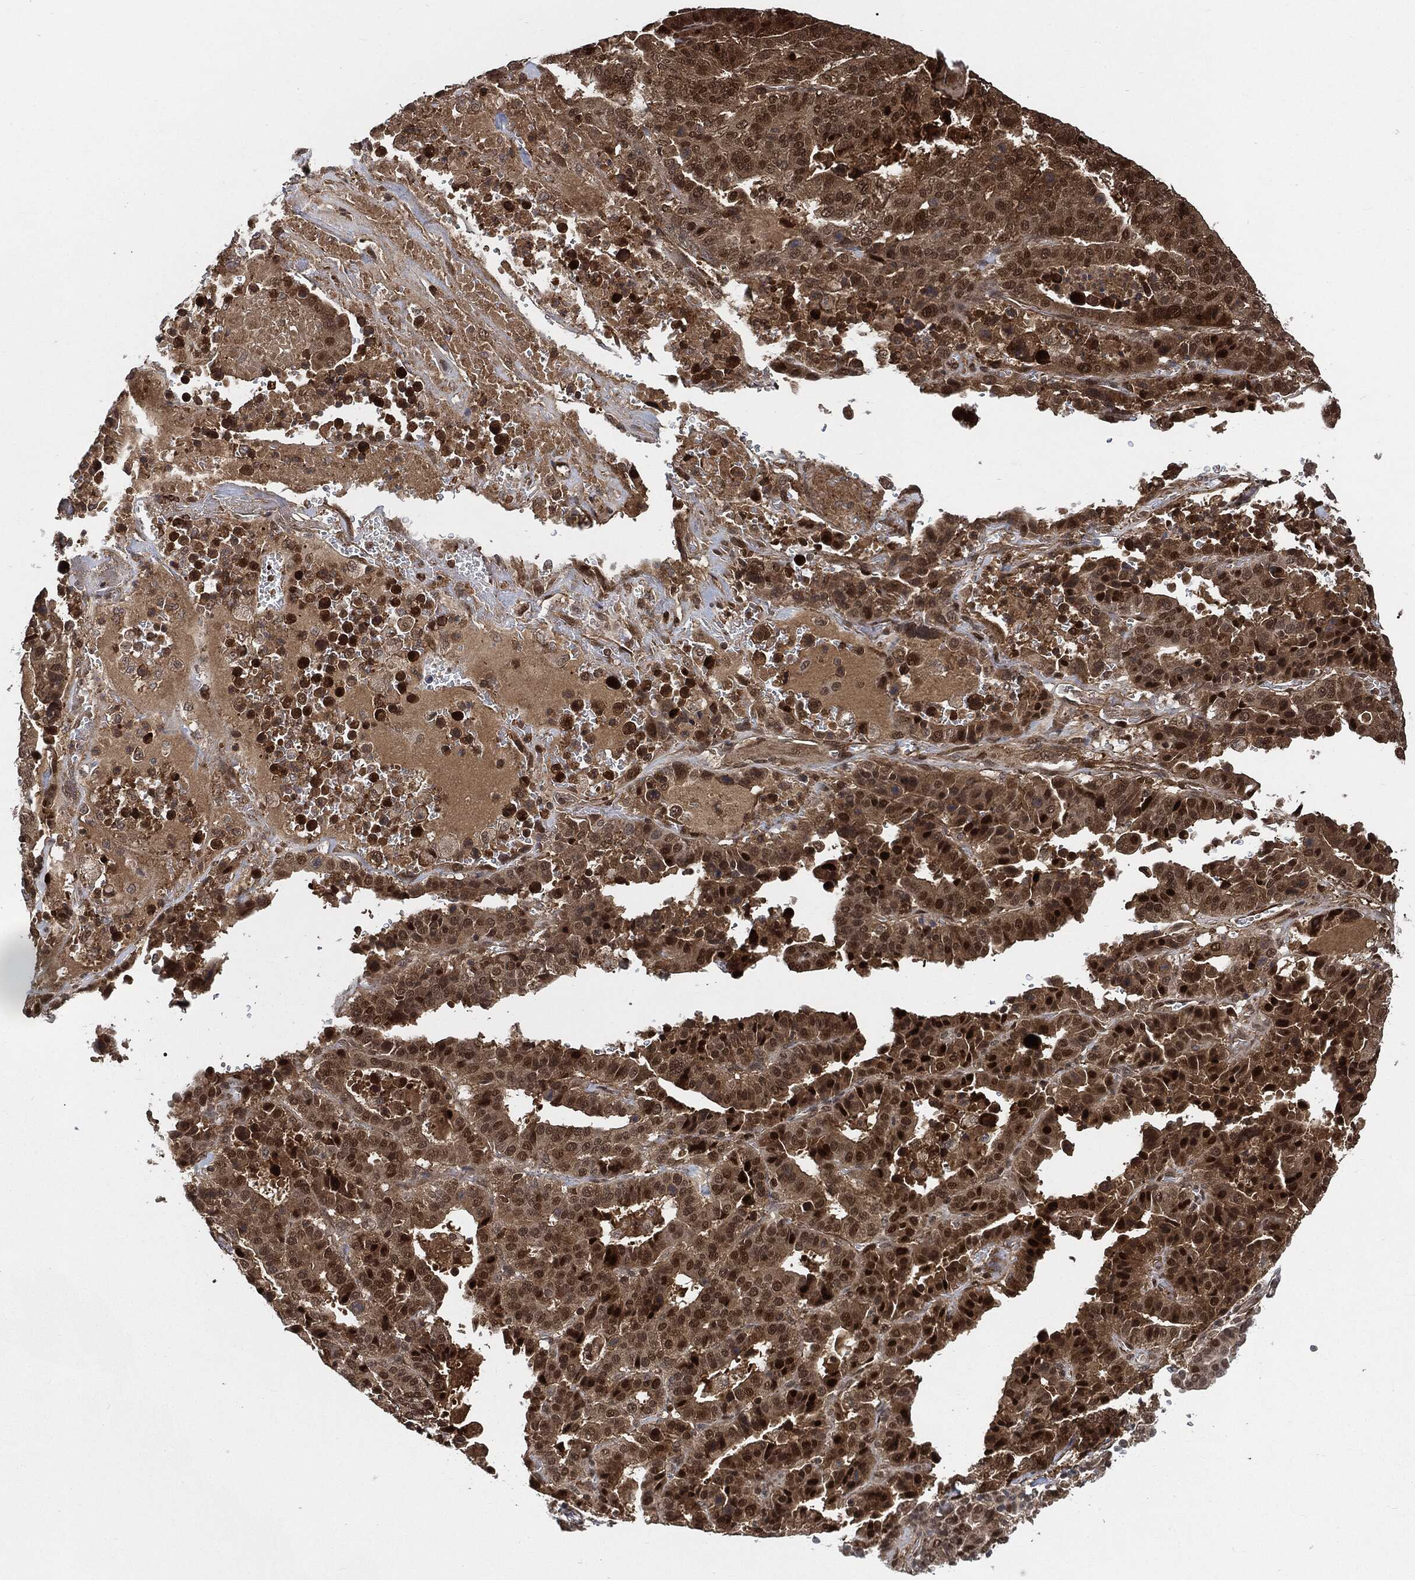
{"staining": {"intensity": "strong", "quantity": ">75%", "location": "cytoplasmic/membranous,nuclear"}, "tissue": "stomach cancer", "cell_type": "Tumor cells", "image_type": "cancer", "snomed": [{"axis": "morphology", "description": "Adenocarcinoma, NOS"}, {"axis": "topography", "description": "Stomach"}], "caption": "DAB immunohistochemical staining of stomach adenocarcinoma exhibits strong cytoplasmic/membranous and nuclear protein staining in about >75% of tumor cells.", "gene": "CUTA", "patient": {"sex": "male", "age": 48}}